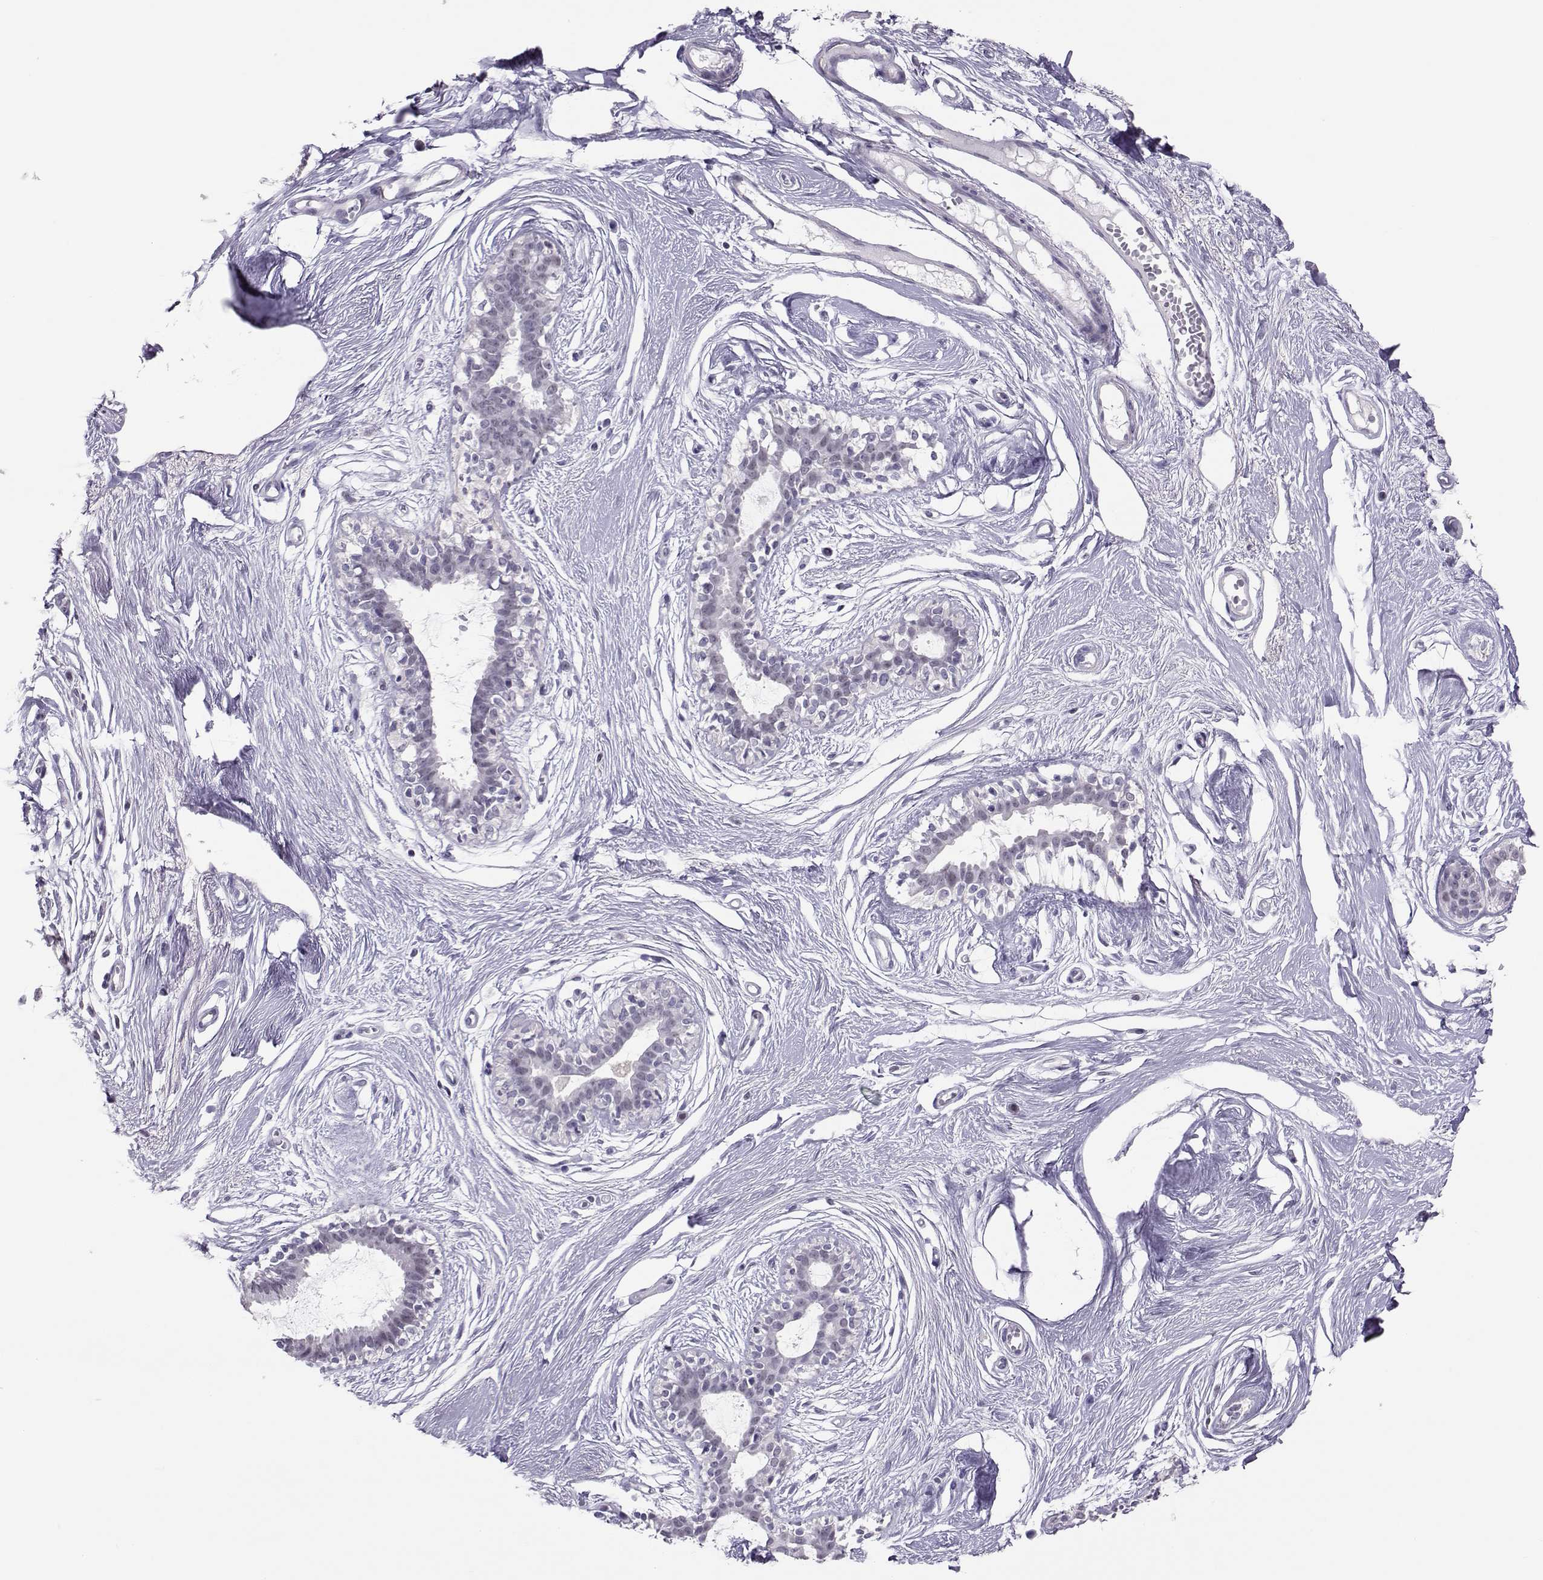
{"staining": {"intensity": "negative", "quantity": "none", "location": "none"}, "tissue": "breast", "cell_type": "Adipocytes", "image_type": "normal", "snomed": [{"axis": "morphology", "description": "Normal tissue, NOS"}, {"axis": "topography", "description": "Breast"}], "caption": "High power microscopy histopathology image of an IHC histopathology image of unremarkable breast, revealing no significant positivity in adipocytes.", "gene": "DNAAF1", "patient": {"sex": "female", "age": 49}}